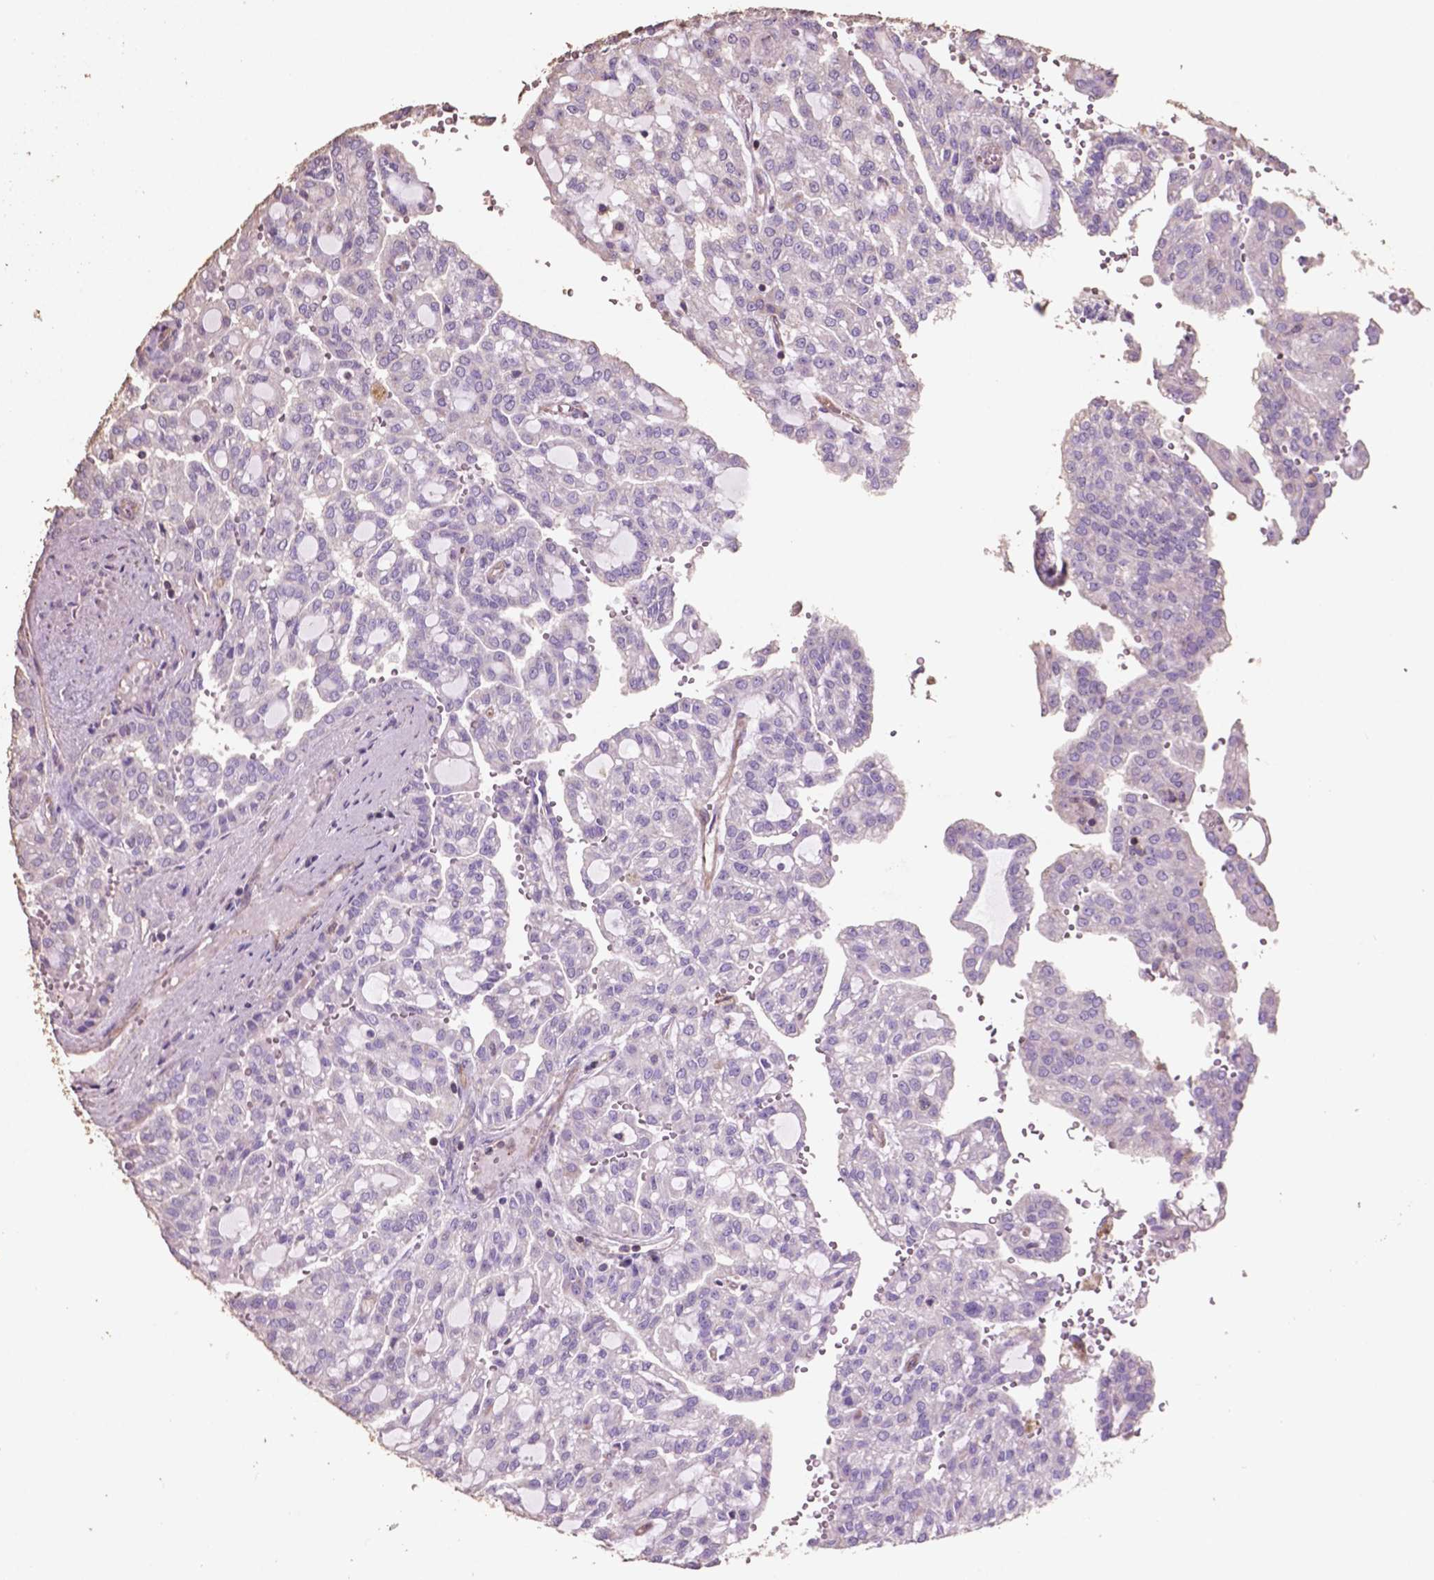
{"staining": {"intensity": "negative", "quantity": "none", "location": "none"}, "tissue": "renal cancer", "cell_type": "Tumor cells", "image_type": "cancer", "snomed": [{"axis": "morphology", "description": "Adenocarcinoma, NOS"}, {"axis": "topography", "description": "Kidney"}], "caption": "High magnification brightfield microscopy of renal cancer (adenocarcinoma) stained with DAB (brown) and counterstained with hematoxylin (blue): tumor cells show no significant staining. (DAB immunohistochemistry, high magnification).", "gene": "COMMD4", "patient": {"sex": "male", "age": 63}}